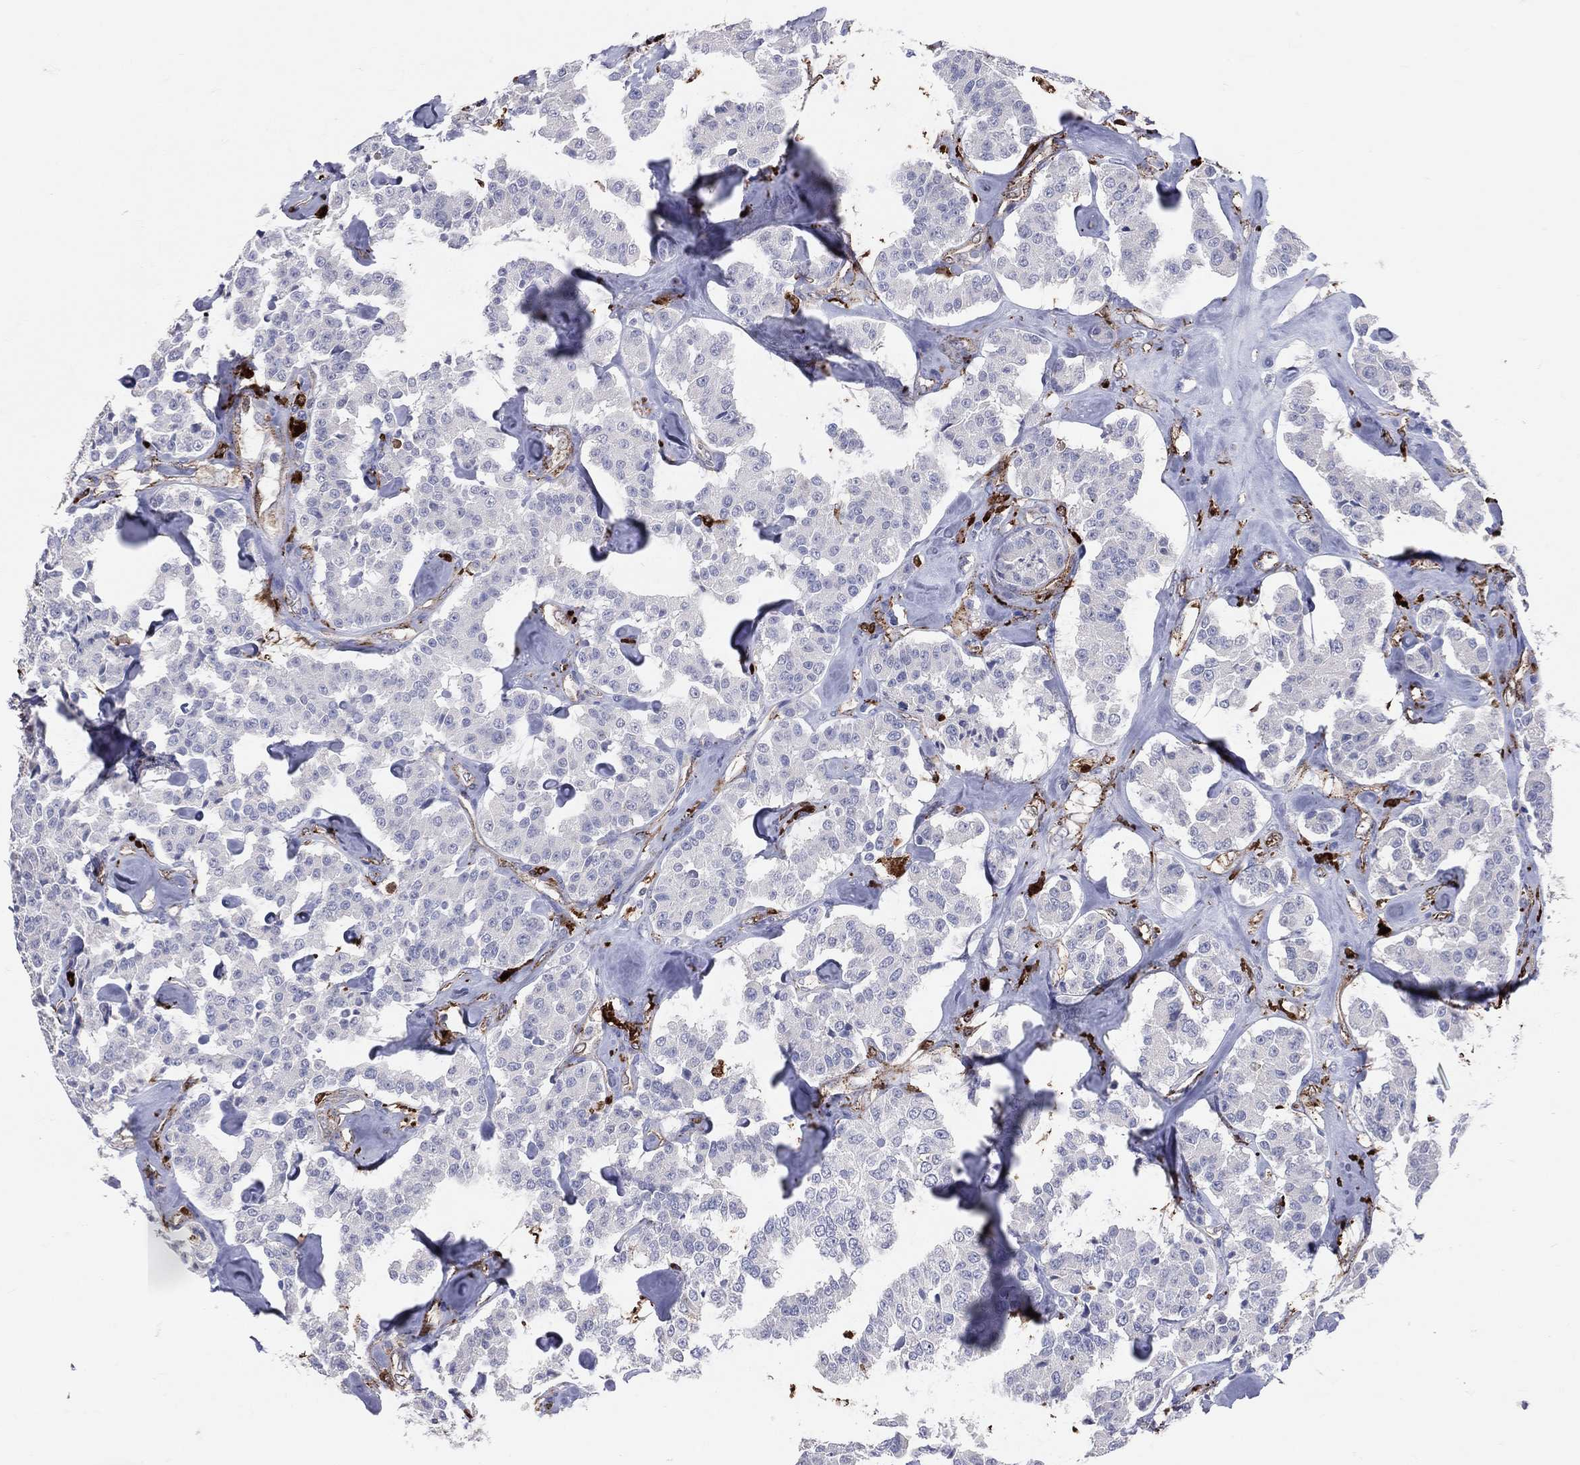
{"staining": {"intensity": "negative", "quantity": "none", "location": "none"}, "tissue": "carcinoid", "cell_type": "Tumor cells", "image_type": "cancer", "snomed": [{"axis": "morphology", "description": "Carcinoid, malignant, NOS"}, {"axis": "topography", "description": "Pancreas"}], "caption": "This is an immunohistochemistry image of human carcinoid (malignant). There is no staining in tumor cells.", "gene": "CD74", "patient": {"sex": "male", "age": 41}}